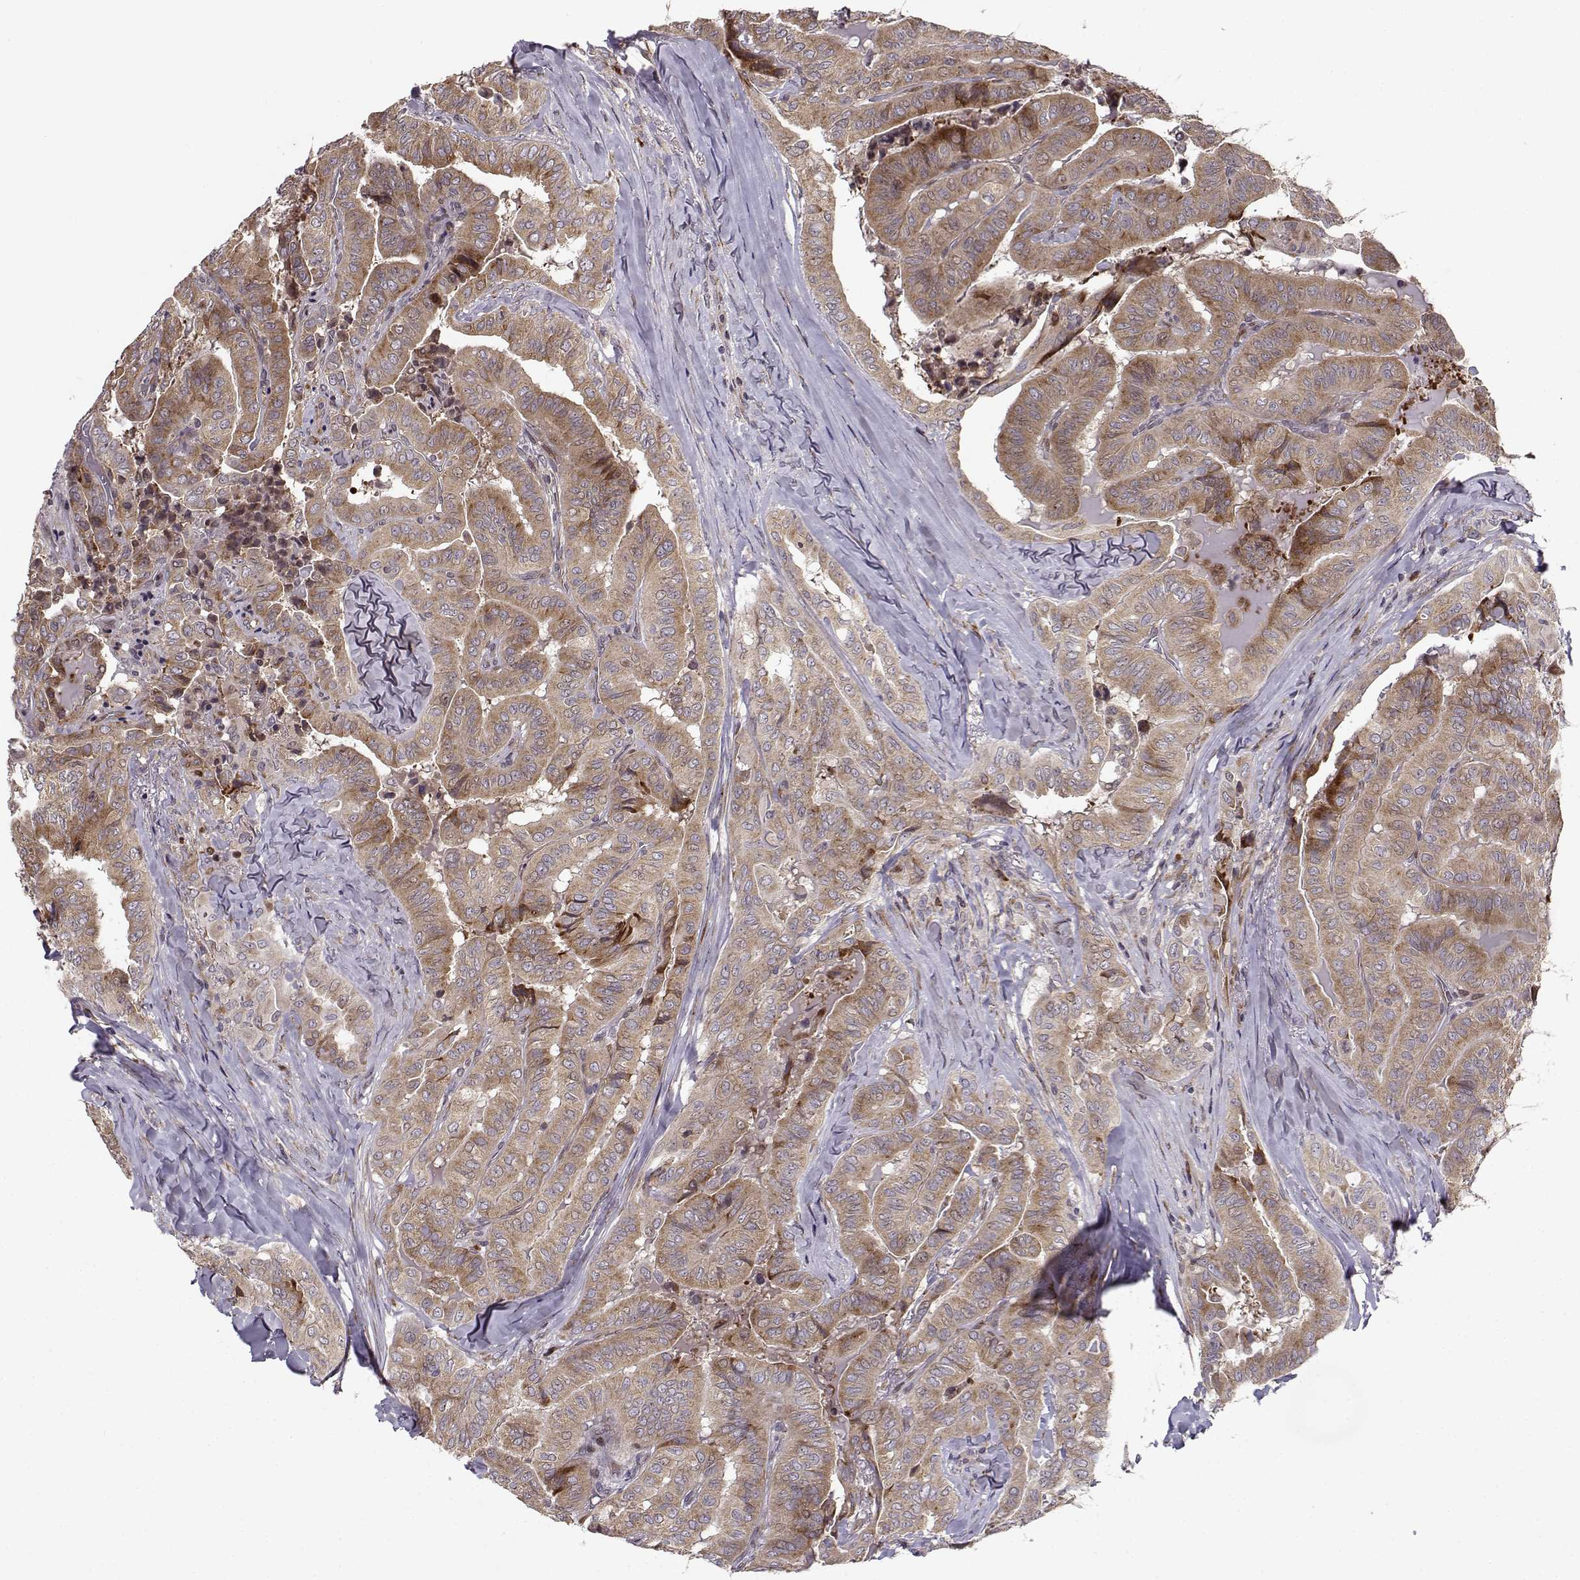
{"staining": {"intensity": "moderate", "quantity": ">75%", "location": "cytoplasmic/membranous"}, "tissue": "thyroid cancer", "cell_type": "Tumor cells", "image_type": "cancer", "snomed": [{"axis": "morphology", "description": "Papillary adenocarcinoma, NOS"}, {"axis": "topography", "description": "Thyroid gland"}], "caption": "Human papillary adenocarcinoma (thyroid) stained for a protein (brown) demonstrates moderate cytoplasmic/membranous positive expression in approximately >75% of tumor cells.", "gene": "RPL31", "patient": {"sex": "female", "age": 68}}